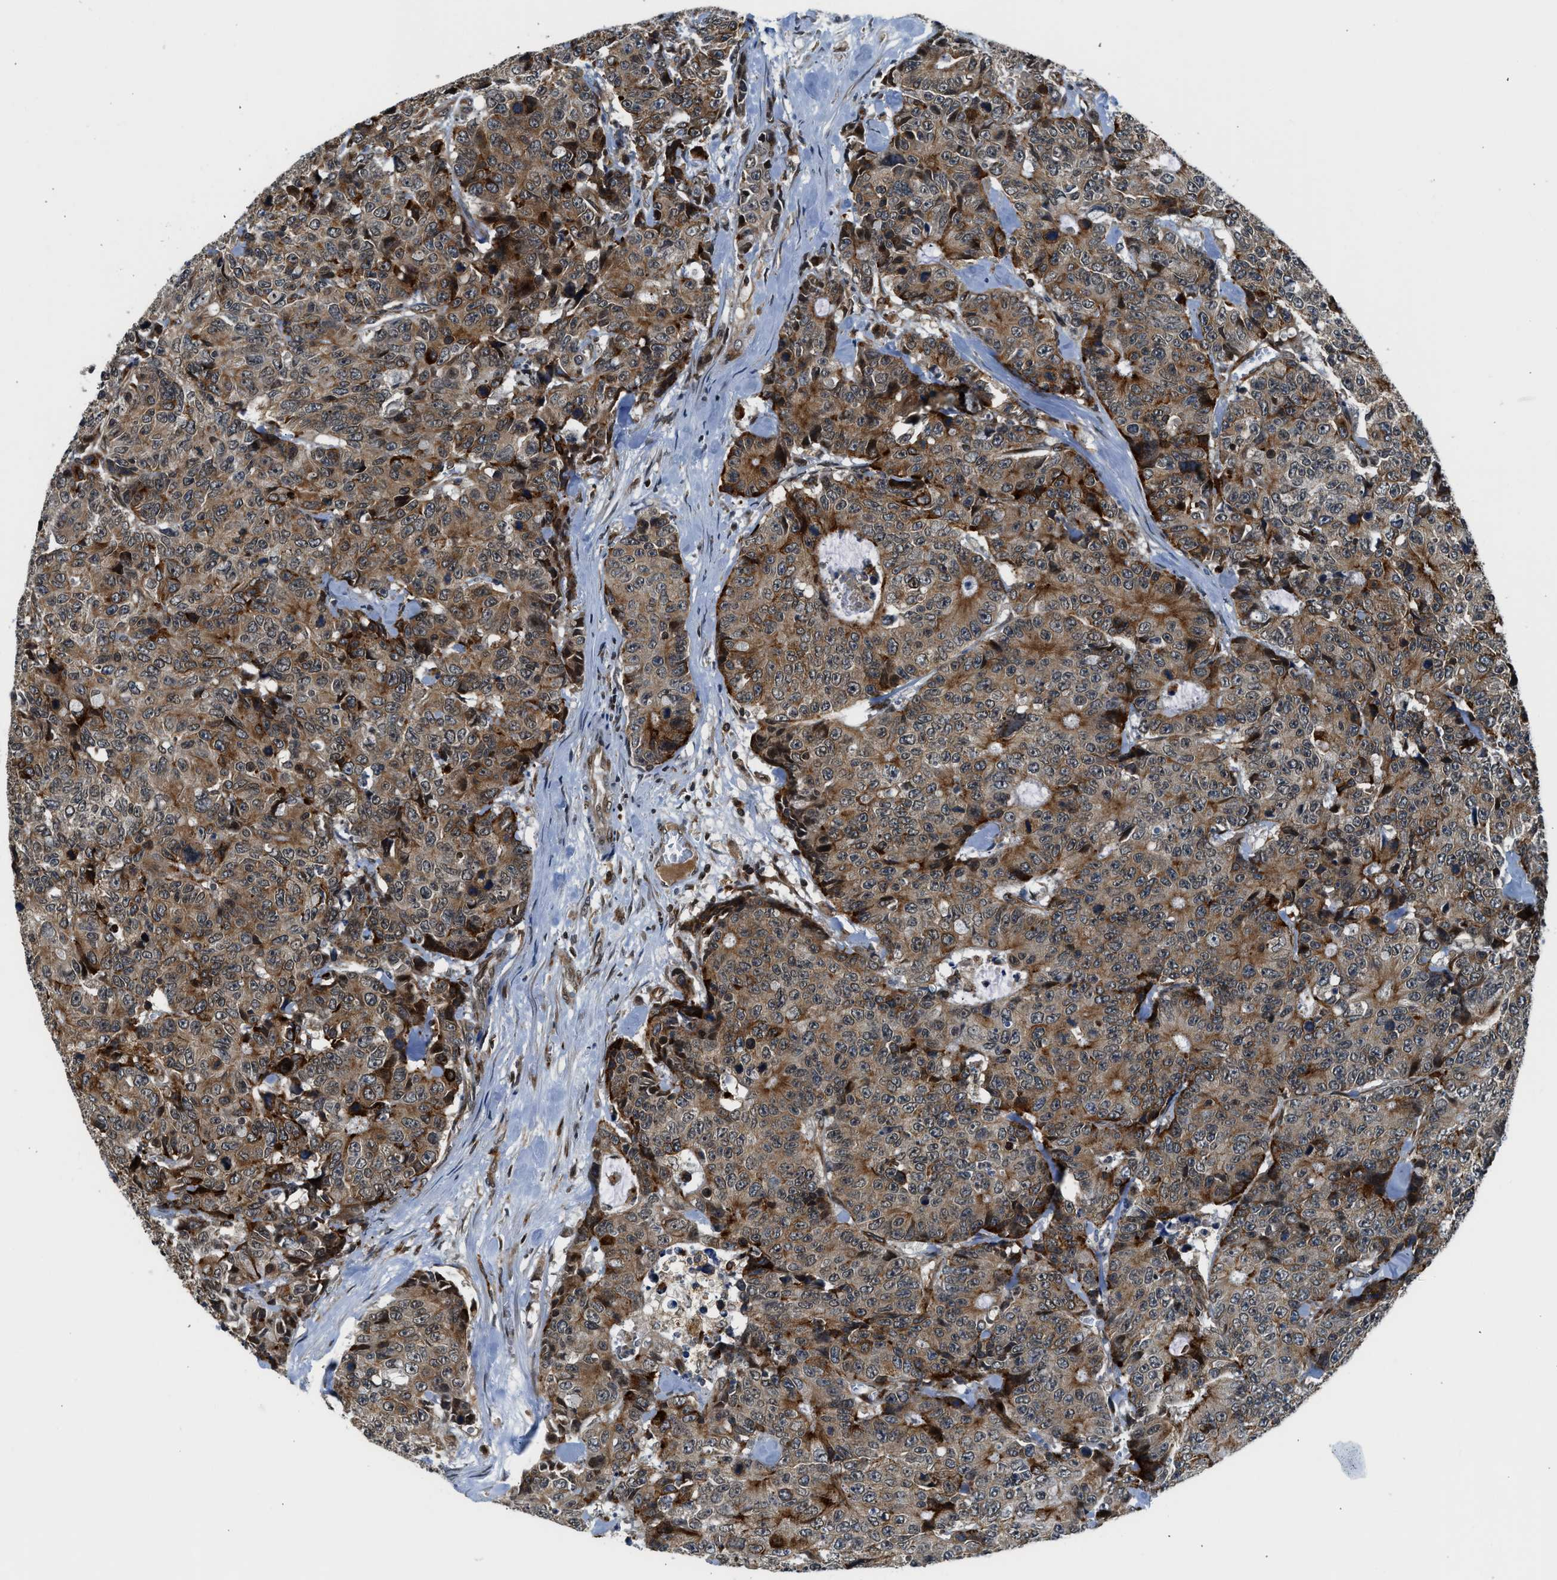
{"staining": {"intensity": "moderate", "quantity": ">75%", "location": "cytoplasmic/membranous"}, "tissue": "colorectal cancer", "cell_type": "Tumor cells", "image_type": "cancer", "snomed": [{"axis": "morphology", "description": "Adenocarcinoma, NOS"}, {"axis": "topography", "description": "Colon"}], "caption": "An image of human colorectal cancer stained for a protein shows moderate cytoplasmic/membranous brown staining in tumor cells.", "gene": "RETREG3", "patient": {"sex": "female", "age": 86}}